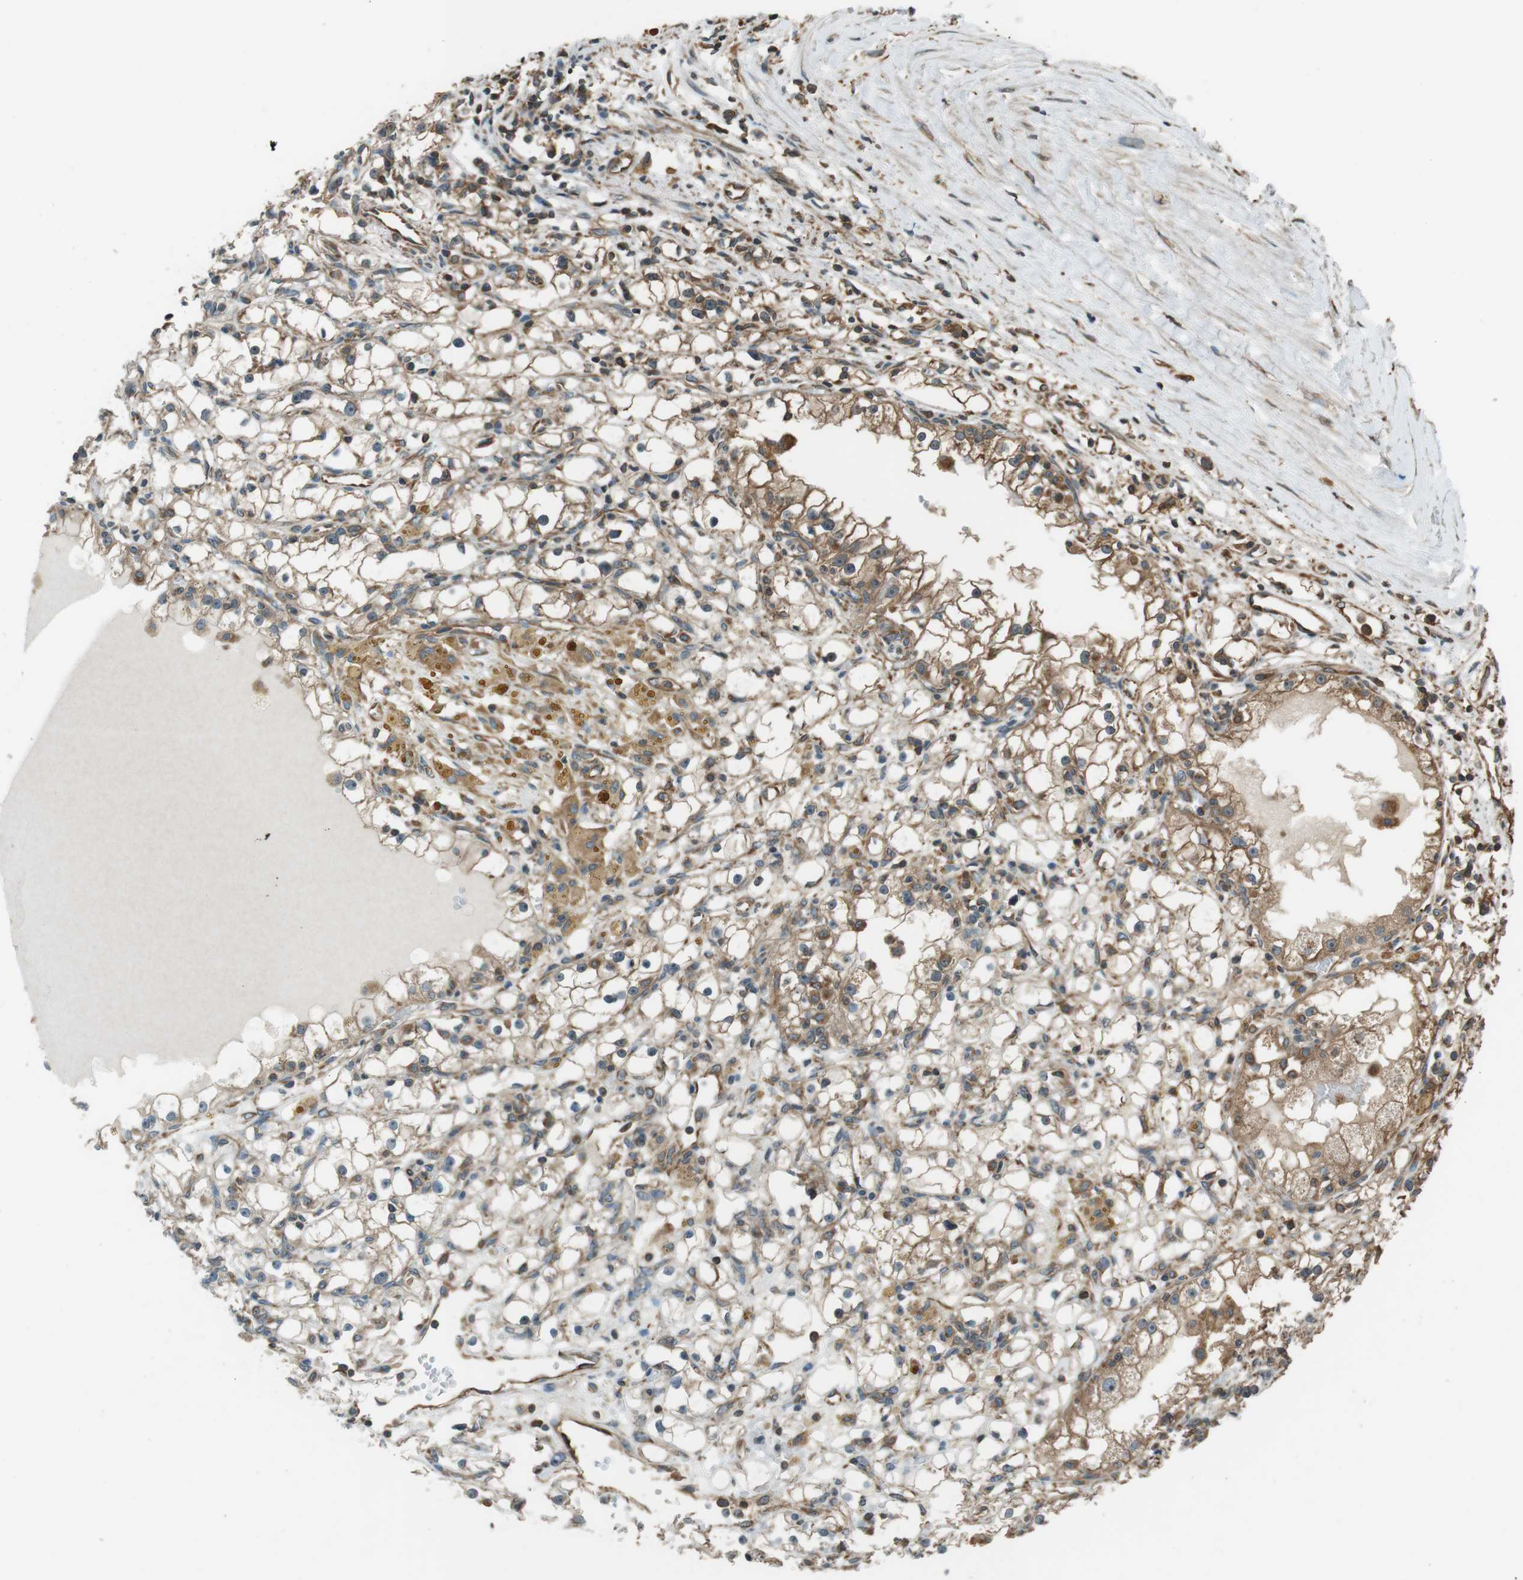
{"staining": {"intensity": "moderate", "quantity": "25%-75%", "location": "cytoplasmic/membranous"}, "tissue": "renal cancer", "cell_type": "Tumor cells", "image_type": "cancer", "snomed": [{"axis": "morphology", "description": "Adenocarcinoma, NOS"}, {"axis": "topography", "description": "Kidney"}], "caption": "Protein analysis of renal cancer tissue shows moderate cytoplasmic/membranous expression in about 25%-75% of tumor cells.", "gene": "PA2G4", "patient": {"sex": "male", "age": 56}}